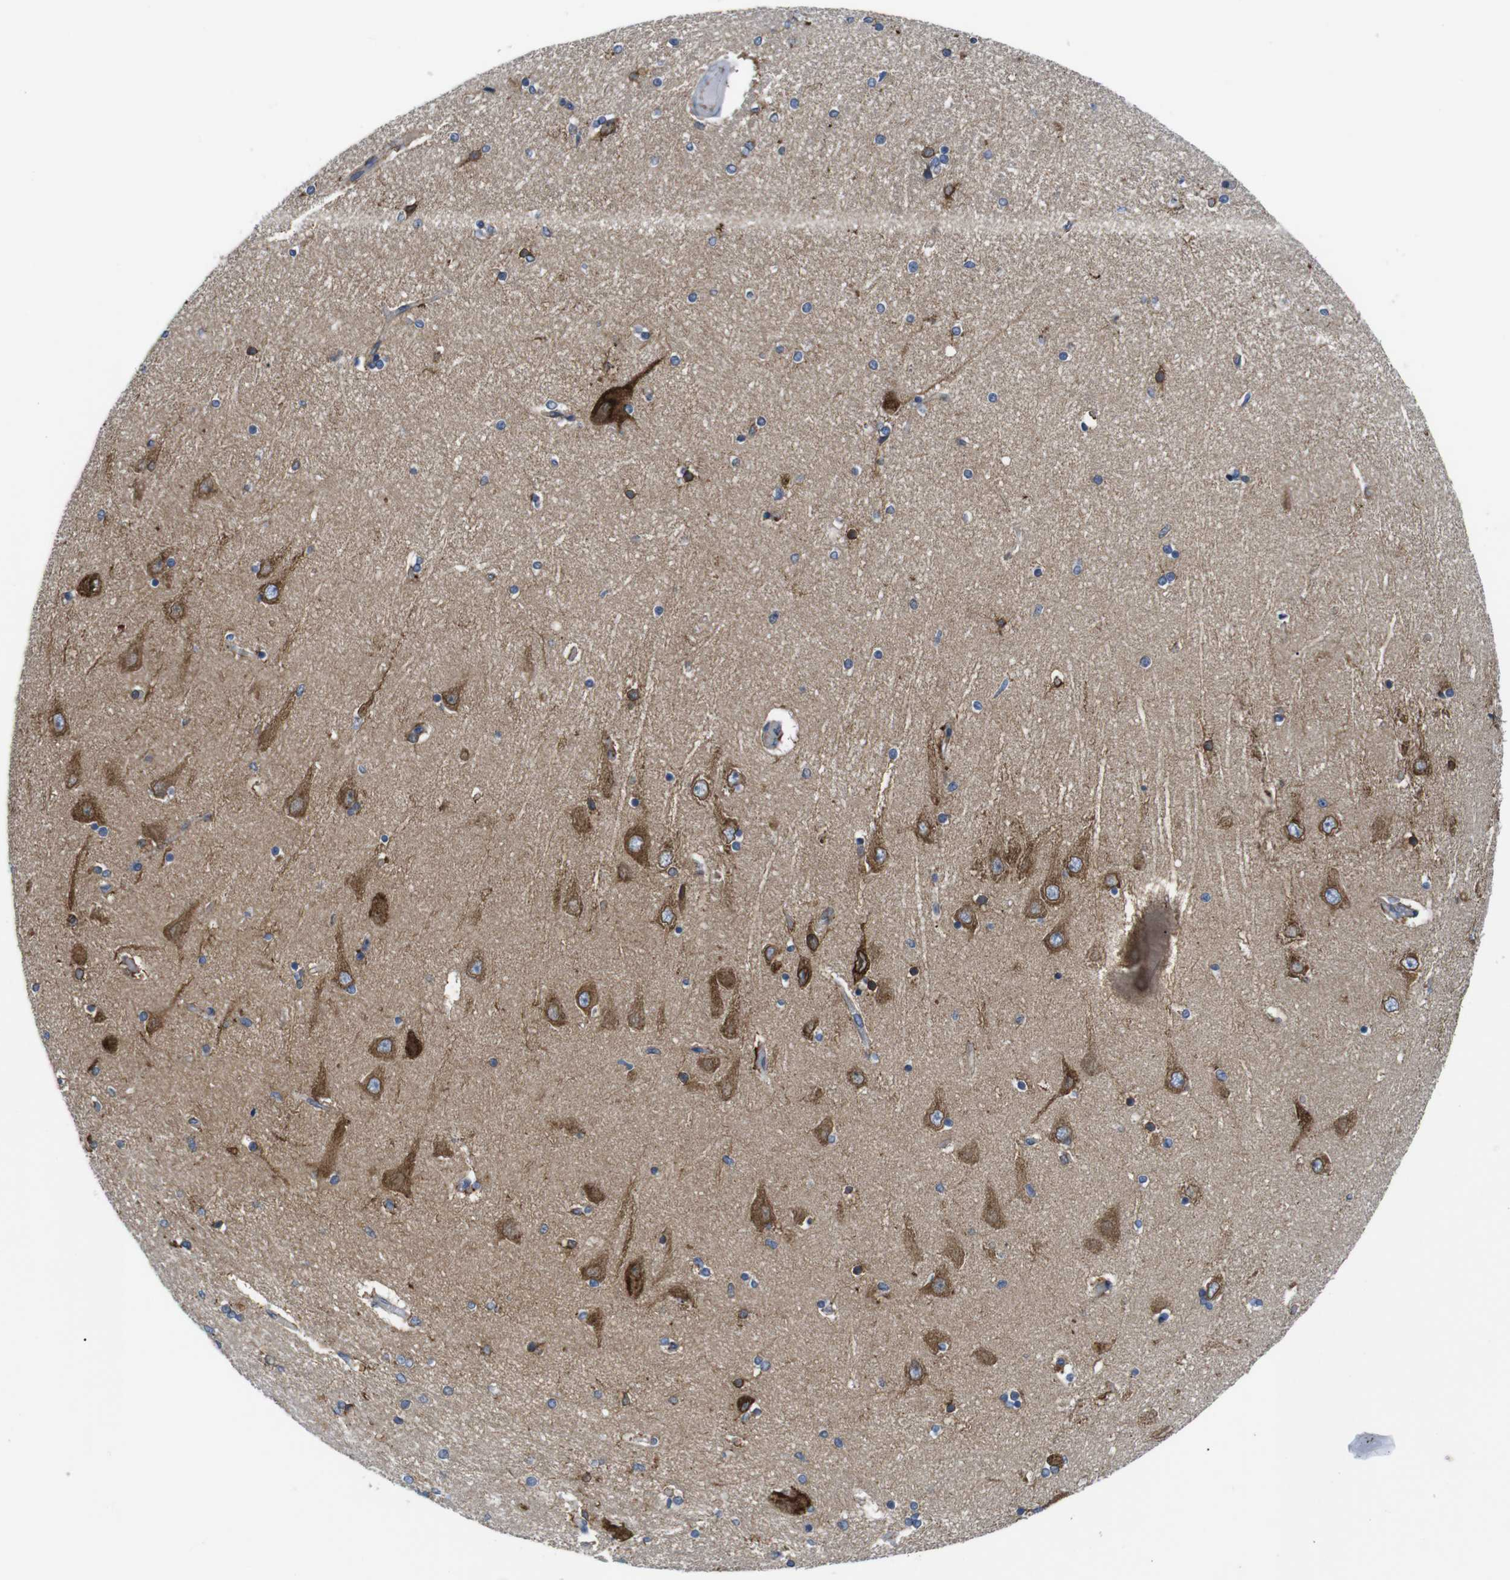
{"staining": {"intensity": "moderate", "quantity": "25%-75%", "location": "cytoplasmic/membranous"}, "tissue": "hippocampus", "cell_type": "Glial cells", "image_type": "normal", "snomed": [{"axis": "morphology", "description": "Normal tissue, NOS"}, {"axis": "topography", "description": "Hippocampus"}], "caption": "Immunohistochemical staining of normal human hippocampus exhibits 25%-75% levels of moderate cytoplasmic/membranous protein positivity in about 25%-75% of glial cells. (Stains: DAB in brown, nuclei in blue, Microscopy: brightfield microscopy at high magnification).", "gene": "HACD3", "patient": {"sex": "female", "age": 54}}